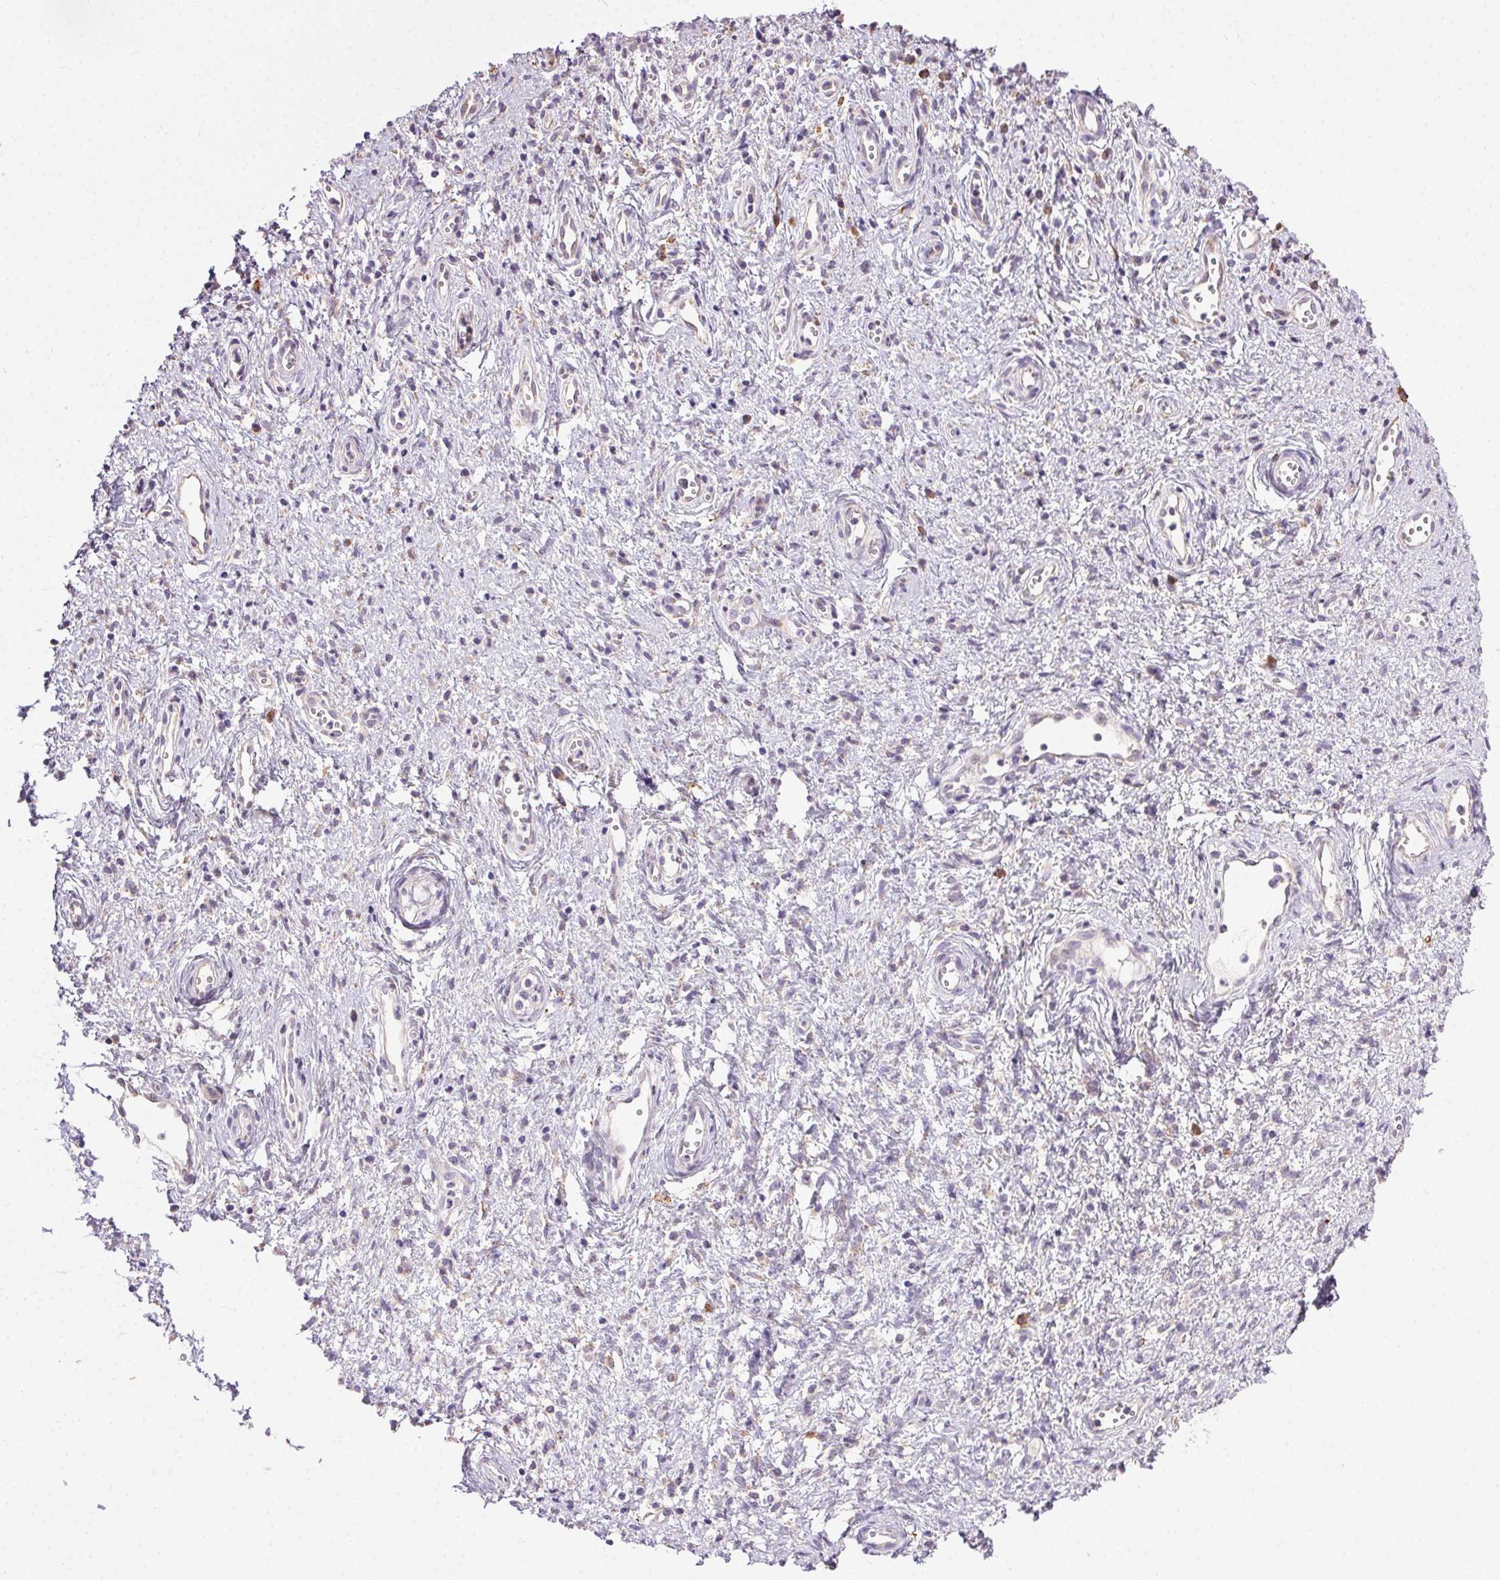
{"staining": {"intensity": "negative", "quantity": "none", "location": "none"}, "tissue": "cervical cancer", "cell_type": "Tumor cells", "image_type": "cancer", "snomed": [{"axis": "morphology", "description": "Squamous cell carcinoma, NOS"}, {"axis": "topography", "description": "Cervix"}], "caption": "This histopathology image is of cervical squamous cell carcinoma stained with immunohistochemistry (IHC) to label a protein in brown with the nuclei are counter-stained blue. There is no expression in tumor cells.", "gene": "SNX31", "patient": {"sex": "female", "age": 30}}